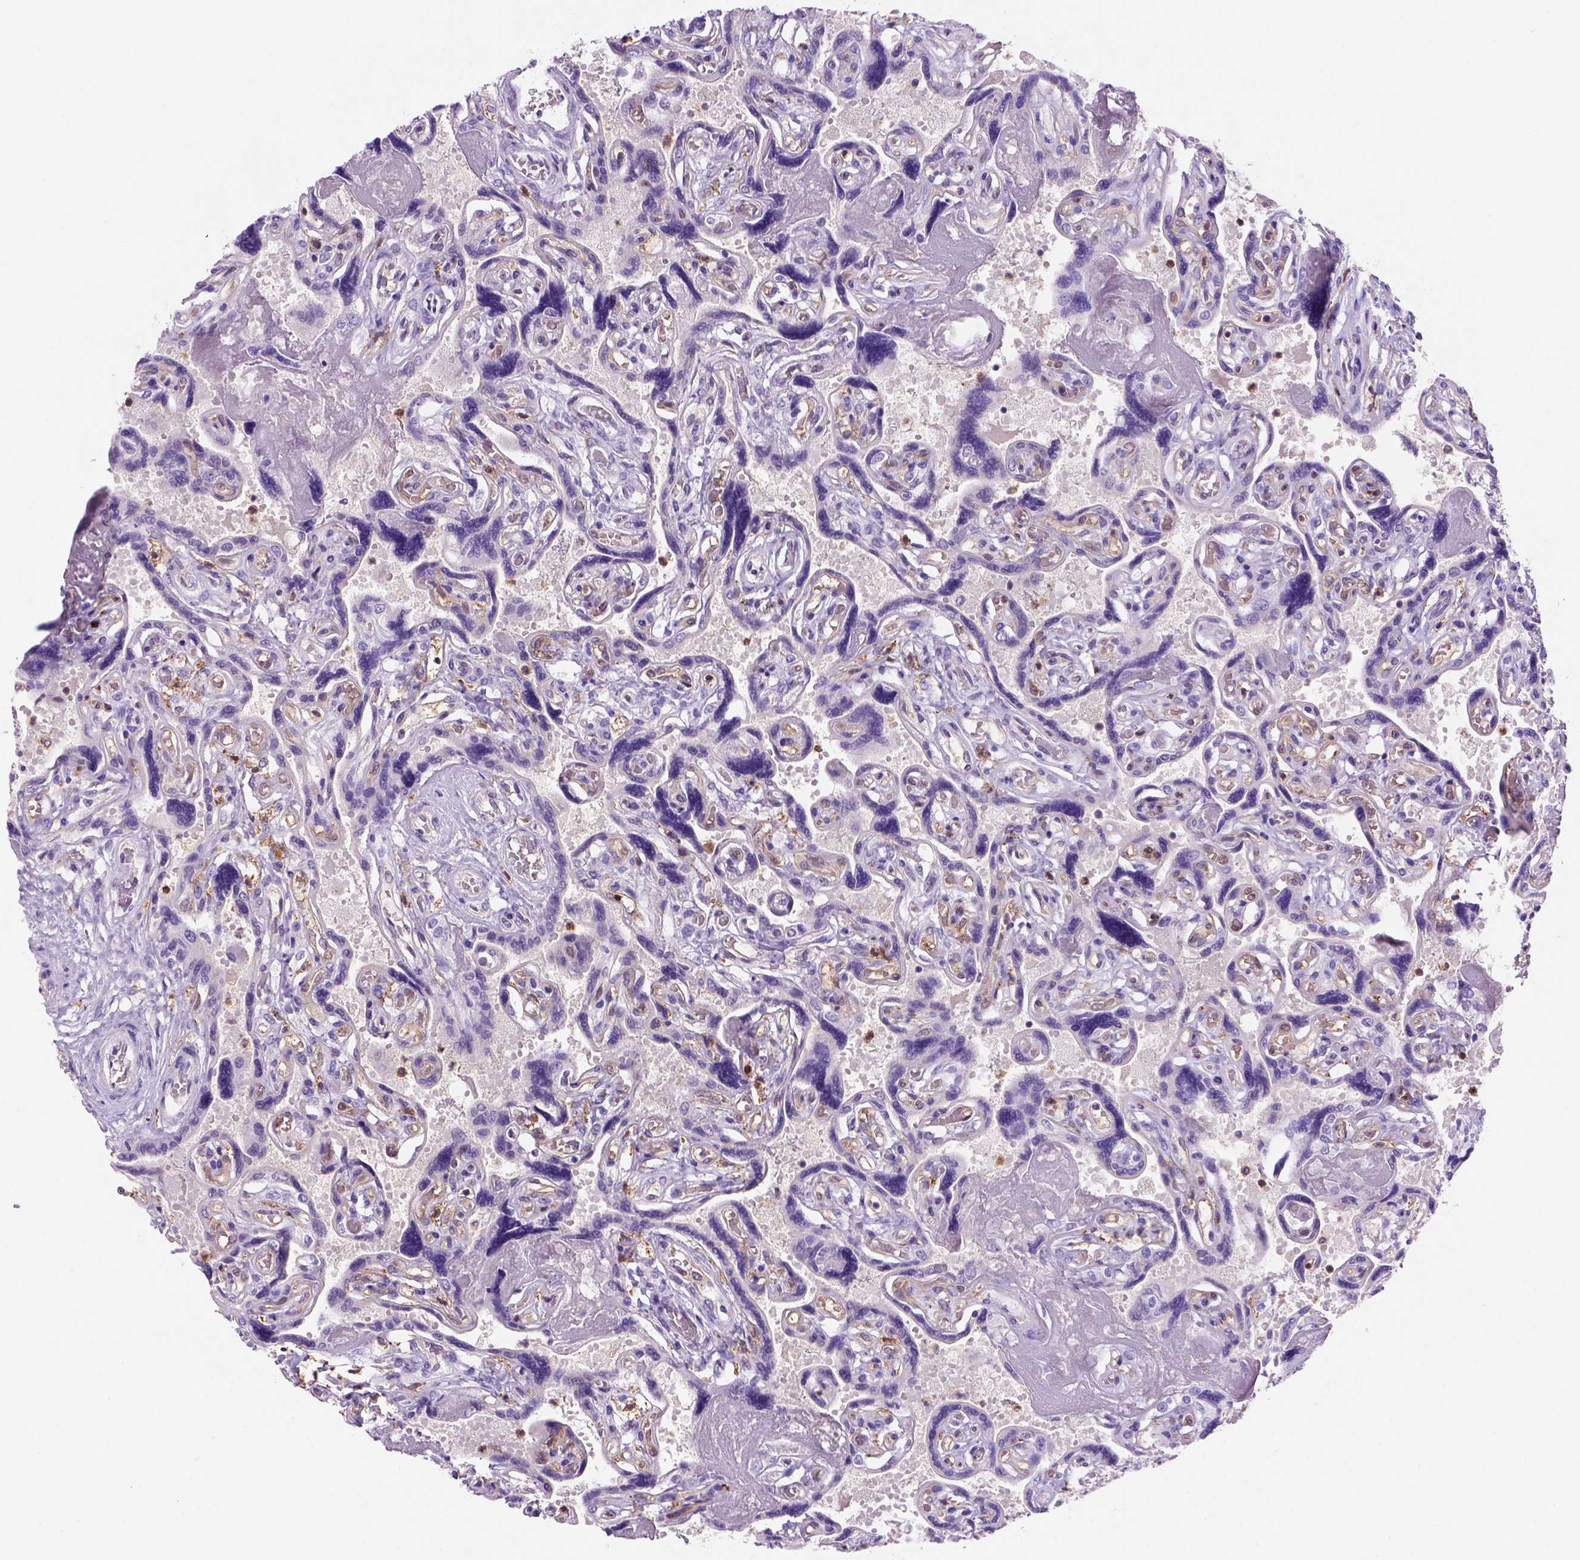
{"staining": {"intensity": "negative", "quantity": "none", "location": "none"}, "tissue": "placenta", "cell_type": "Decidual cells", "image_type": "normal", "snomed": [{"axis": "morphology", "description": "Normal tissue, NOS"}, {"axis": "topography", "description": "Placenta"}], "caption": "A high-resolution micrograph shows IHC staining of unremarkable placenta, which displays no significant positivity in decidual cells.", "gene": "INPP5D", "patient": {"sex": "female", "age": 32}}